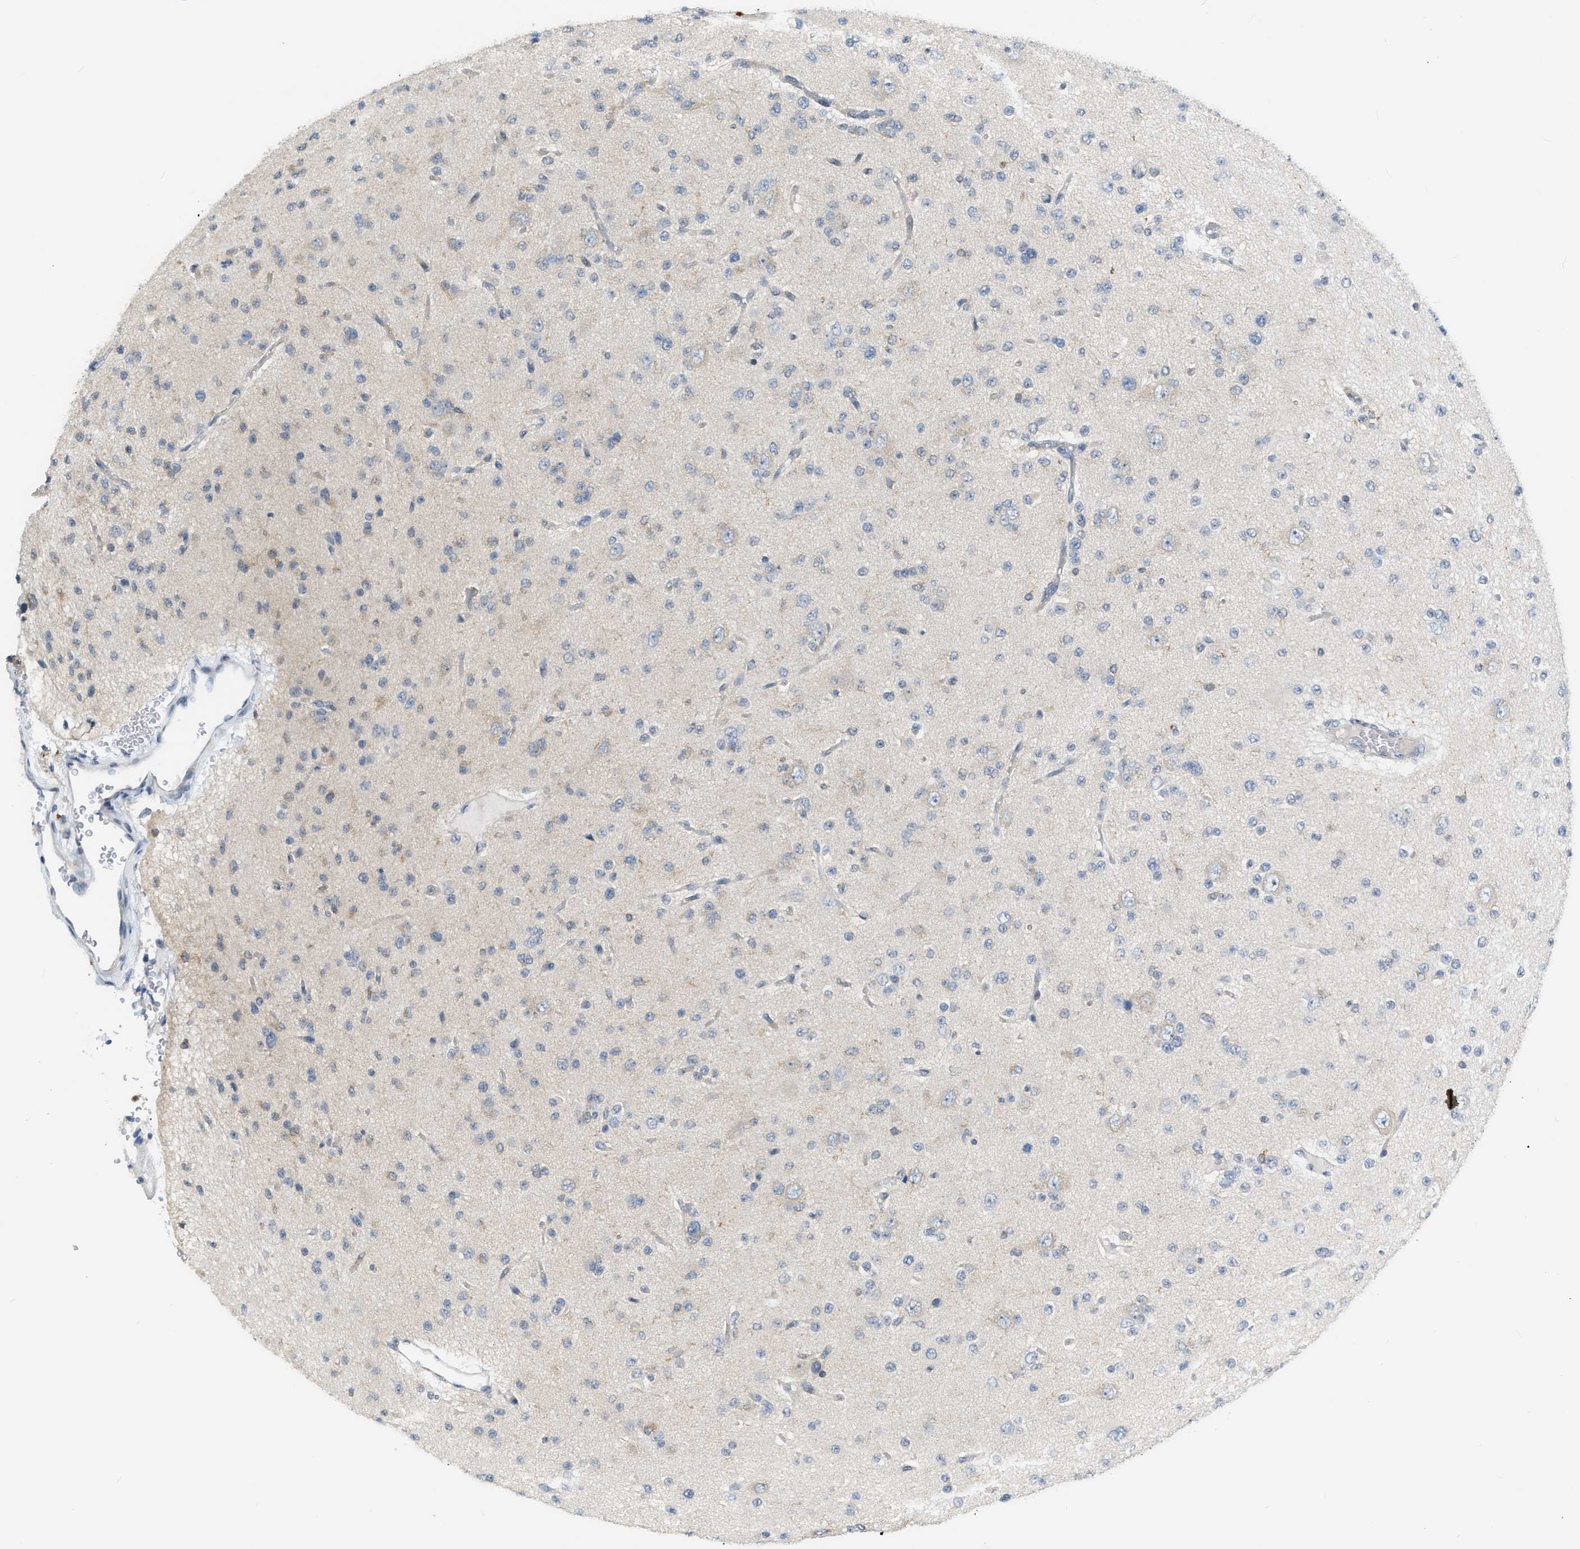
{"staining": {"intensity": "negative", "quantity": "none", "location": "none"}, "tissue": "glioma", "cell_type": "Tumor cells", "image_type": "cancer", "snomed": [{"axis": "morphology", "description": "Glioma, malignant, Low grade"}, {"axis": "topography", "description": "Brain"}], "caption": "Human malignant glioma (low-grade) stained for a protein using immunohistochemistry exhibits no positivity in tumor cells.", "gene": "ZNF408", "patient": {"sex": "male", "age": 38}}